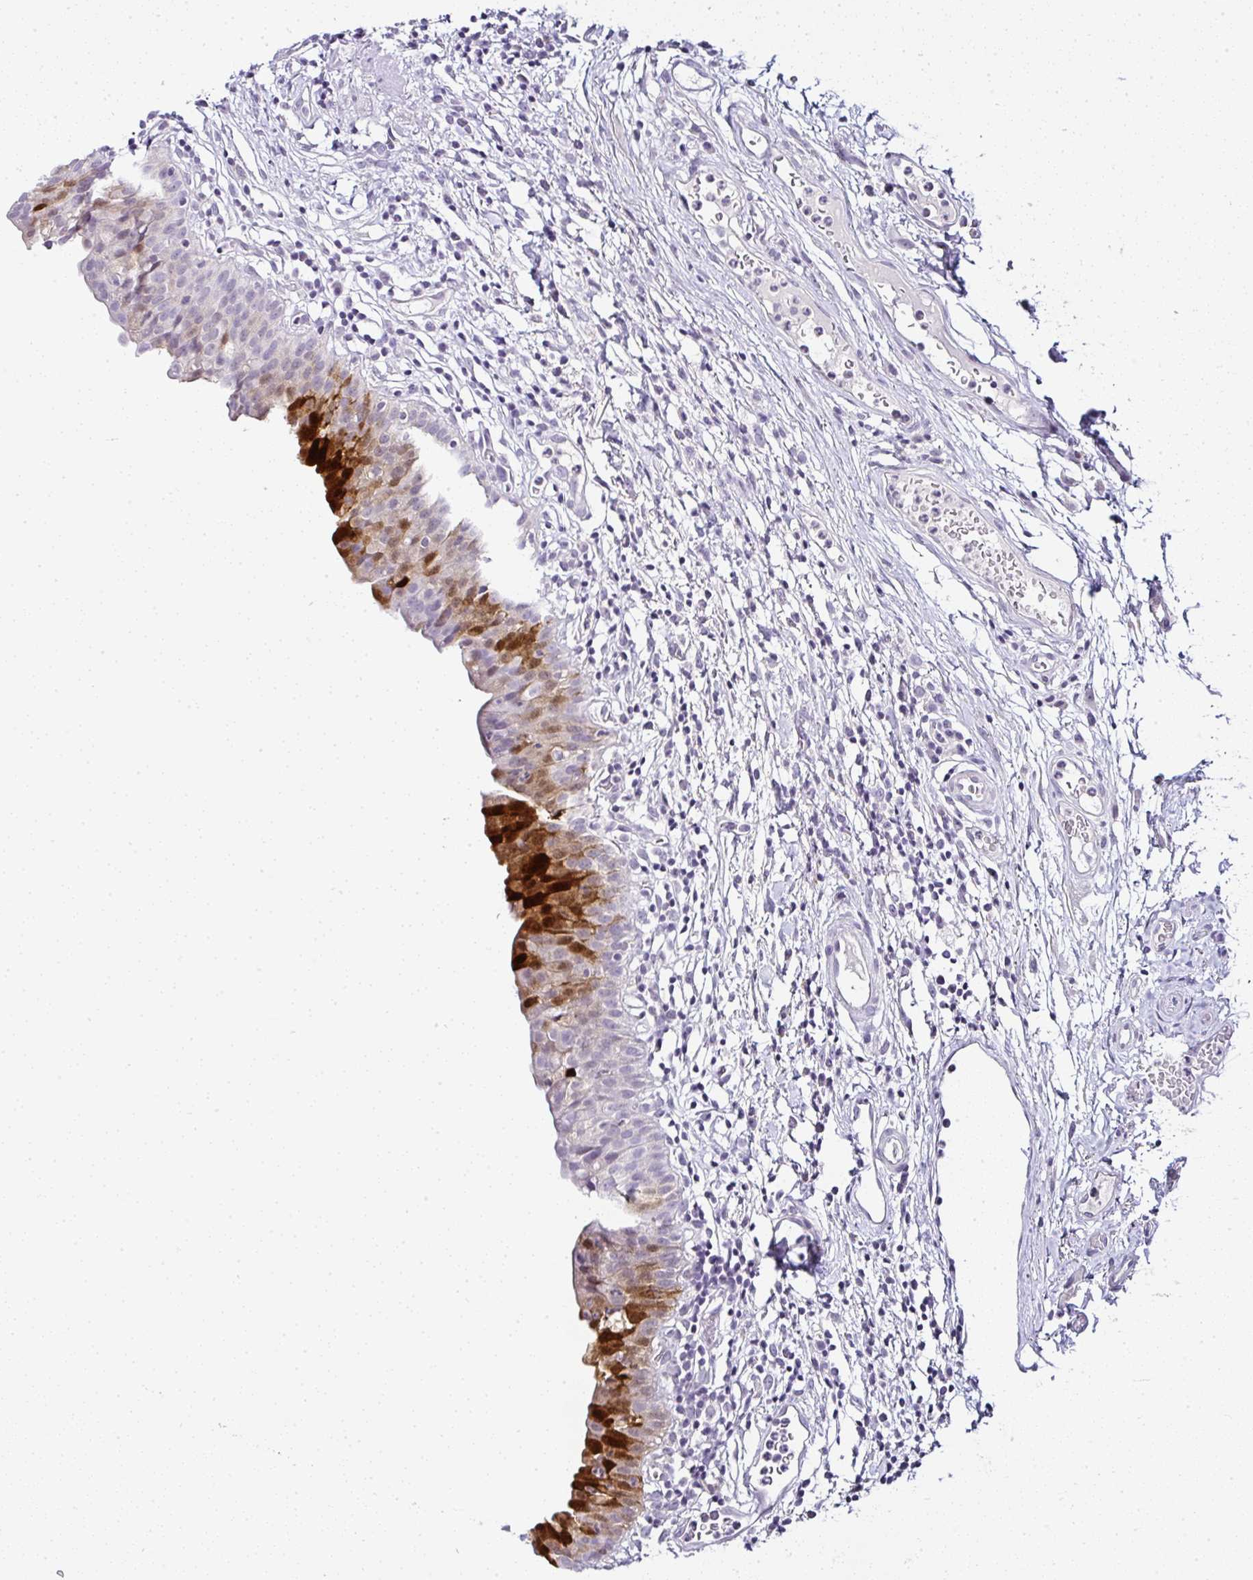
{"staining": {"intensity": "strong", "quantity": "<25%", "location": "cytoplasmic/membranous,nuclear"}, "tissue": "urinary bladder", "cell_type": "Urothelial cells", "image_type": "normal", "snomed": [{"axis": "morphology", "description": "Normal tissue, NOS"}, {"axis": "morphology", "description": "Inflammation, NOS"}, {"axis": "topography", "description": "Urinary bladder"}], "caption": "Approximately <25% of urothelial cells in benign human urinary bladder exhibit strong cytoplasmic/membranous,nuclear protein positivity as visualized by brown immunohistochemical staining.", "gene": "SERPINB3", "patient": {"sex": "male", "age": 57}}